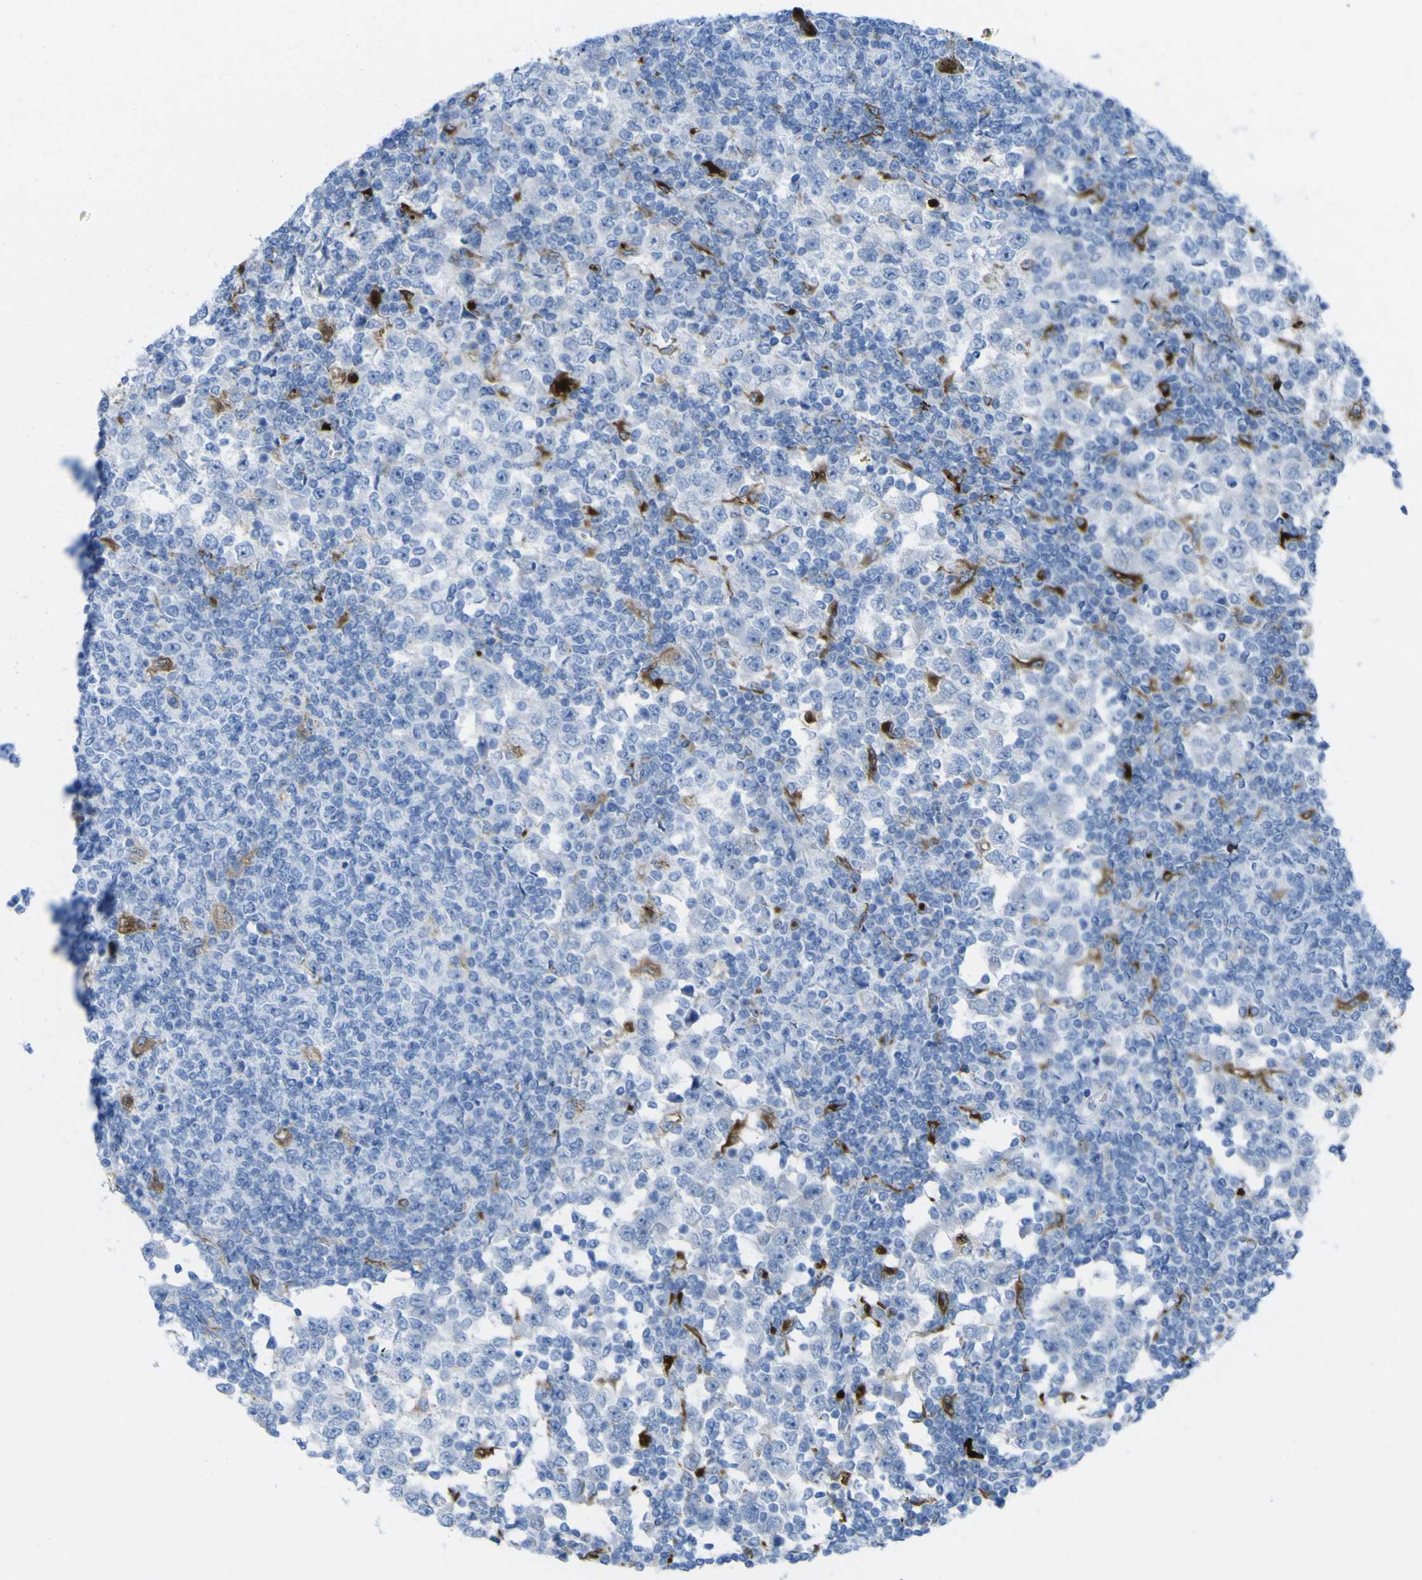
{"staining": {"intensity": "strong", "quantity": "<25%", "location": "cytoplasmic/membranous"}, "tissue": "testis cancer", "cell_type": "Tumor cells", "image_type": "cancer", "snomed": [{"axis": "morphology", "description": "Seminoma, NOS"}, {"axis": "topography", "description": "Testis"}], "caption": "Immunohistochemical staining of testis cancer reveals strong cytoplasmic/membranous protein expression in about <25% of tumor cells.", "gene": "PLD3", "patient": {"sex": "male", "age": 65}}